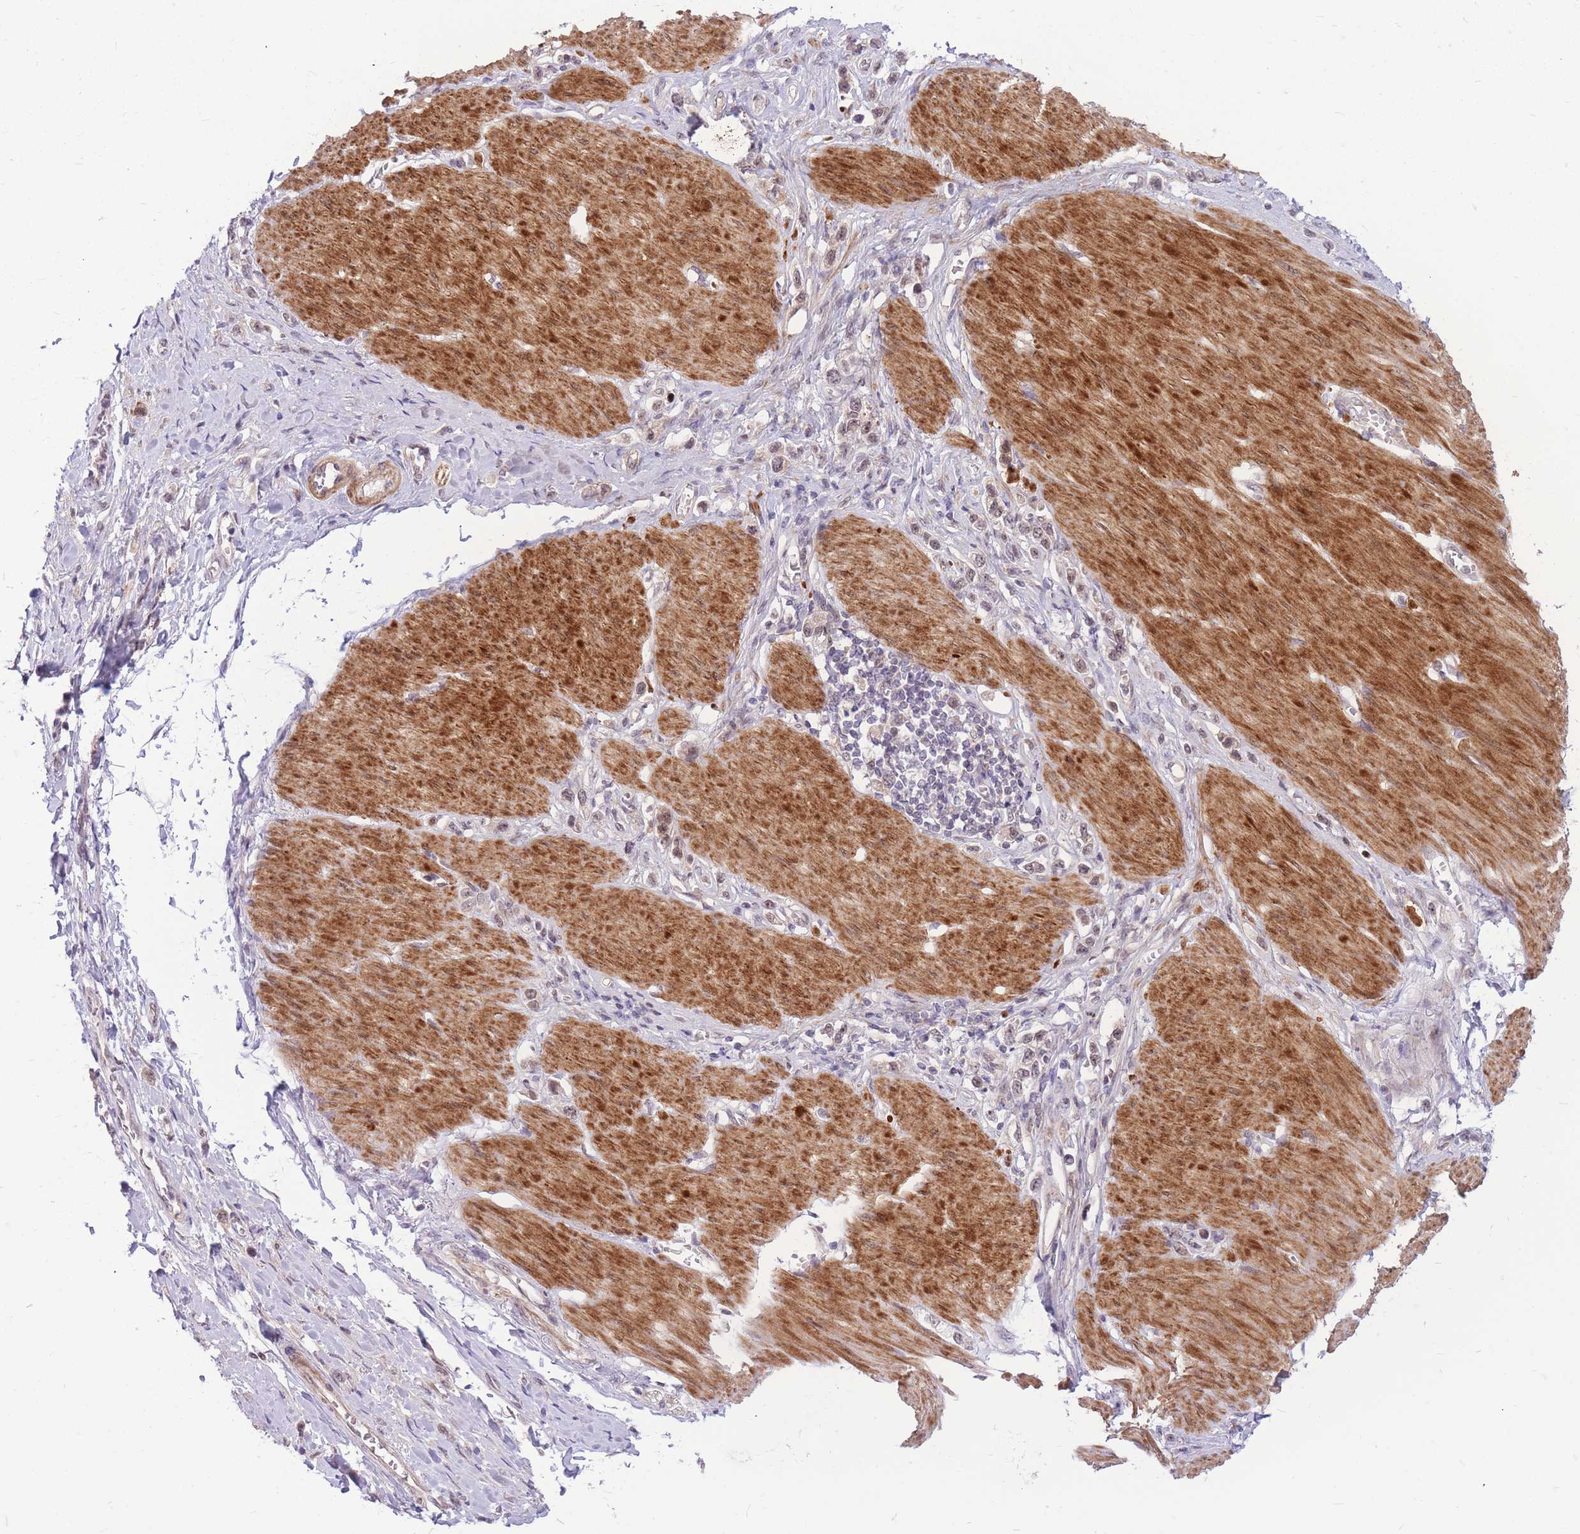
{"staining": {"intensity": "weak", "quantity": "25%-75%", "location": "nuclear"}, "tissue": "stomach cancer", "cell_type": "Tumor cells", "image_type": "cancer", "snomed": [{"axis": "morphology", "description": "Adenocarcinoma, NOS"}, {"axis": "topography", "description": "Stomach"}], "caption": "A histopathology image of stomach adenocarcinoma stained for a protein demonstrates weak nuclear brown staining in tumor cells.", "gene": "ERCC2", "patient": {"sex": "female", "age": 65}}